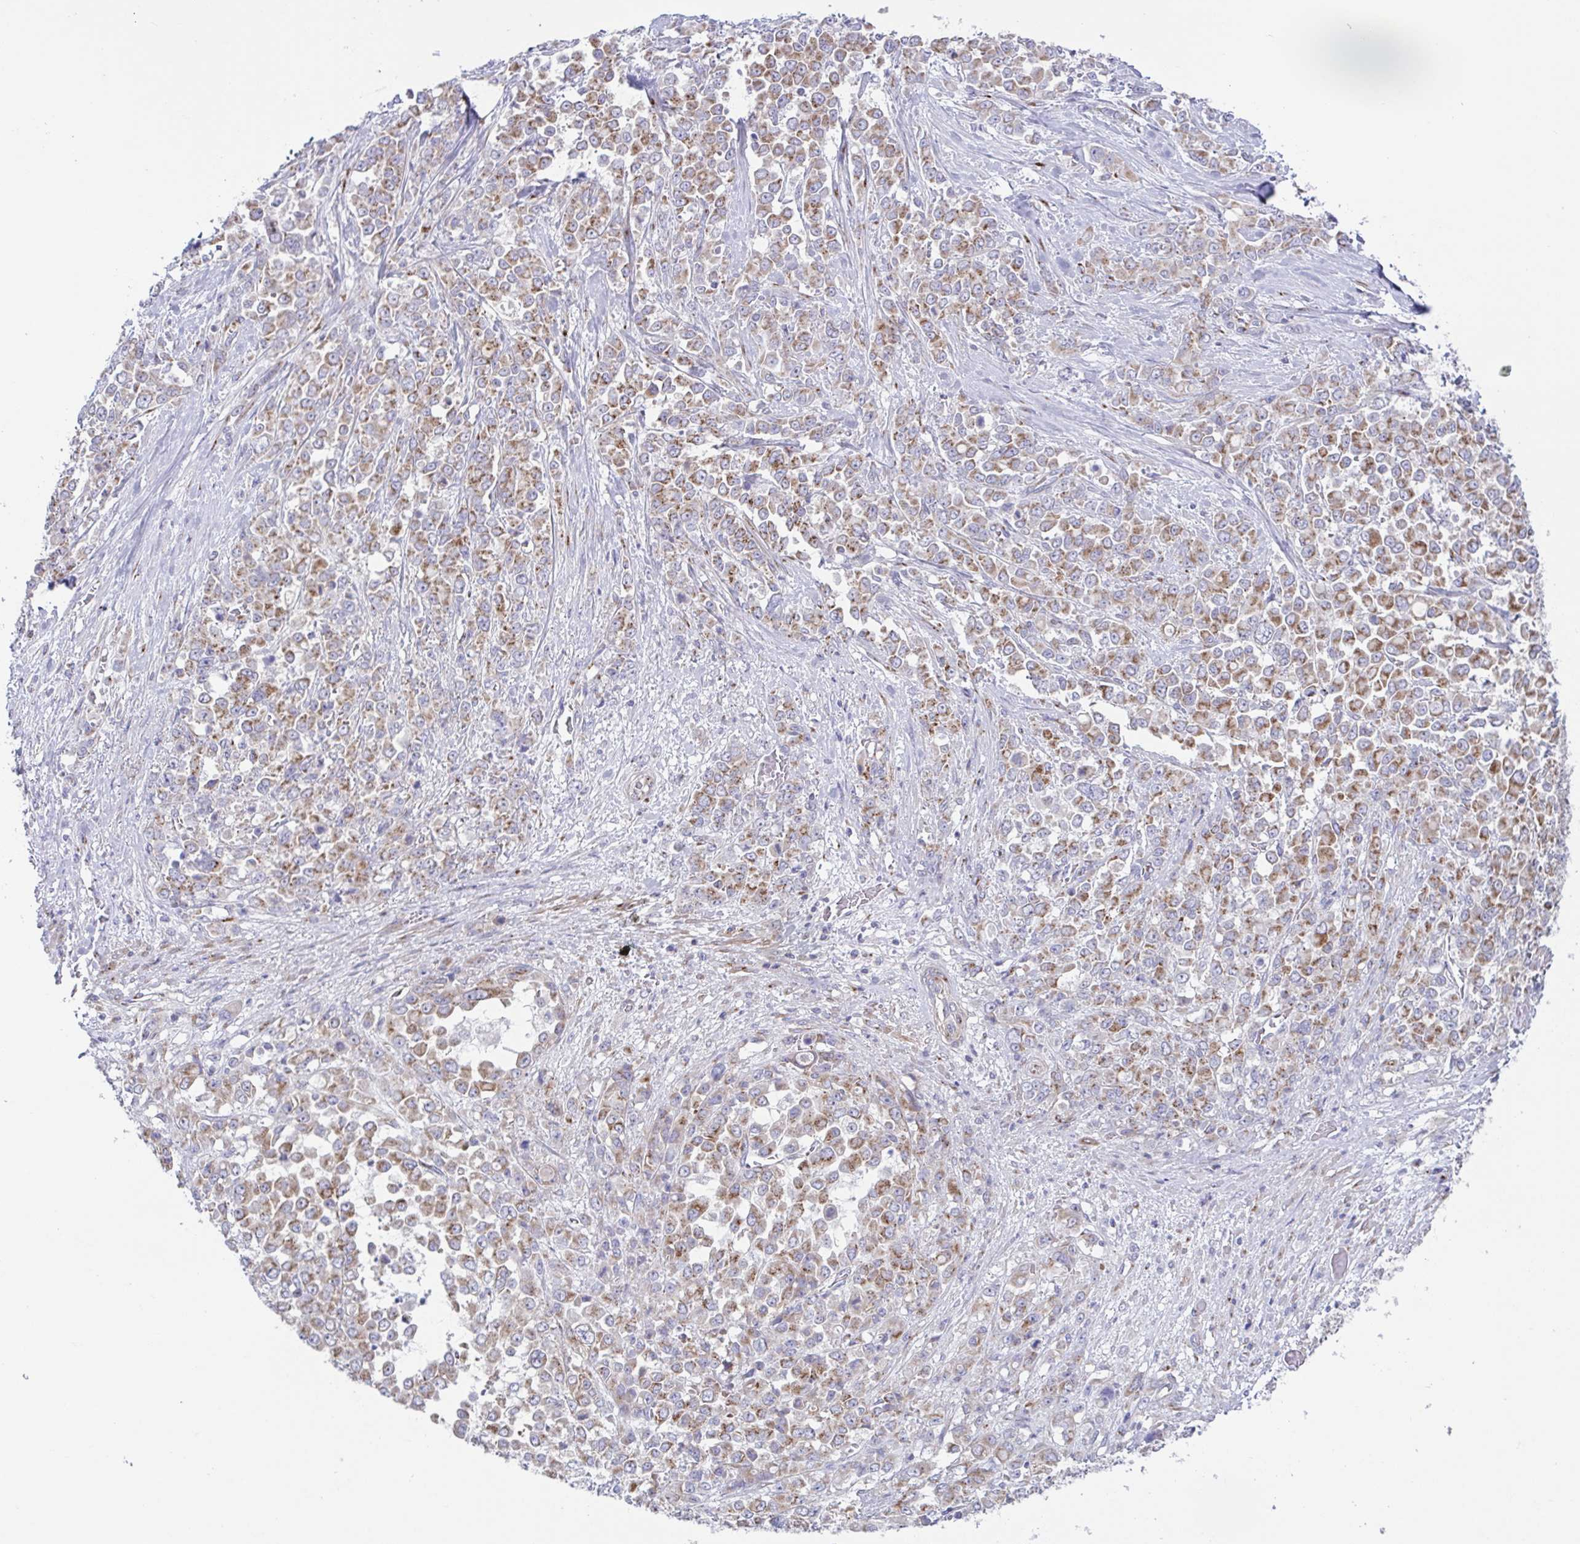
{"staining": {"intensity": "weak", "quantity": ">75%", "location": "cytoplasmic/membranous"}, "tissue": "stomach cancer", "cell_type": "Tumor cells", "image_type": "cancer", "snomed": [{"axis": "morphology", "description": "Adenocarcinoma, NOS"}, {"axis": "topography", "description": "Stomach"}], "caption": "A low amount of weak cytoplasmic/membranous expression is seen in approximately >75% of tumor cells in stomach cancer tissue.", "gene": "COL17A1", "patient": {"sex": "female", "age": 76}}